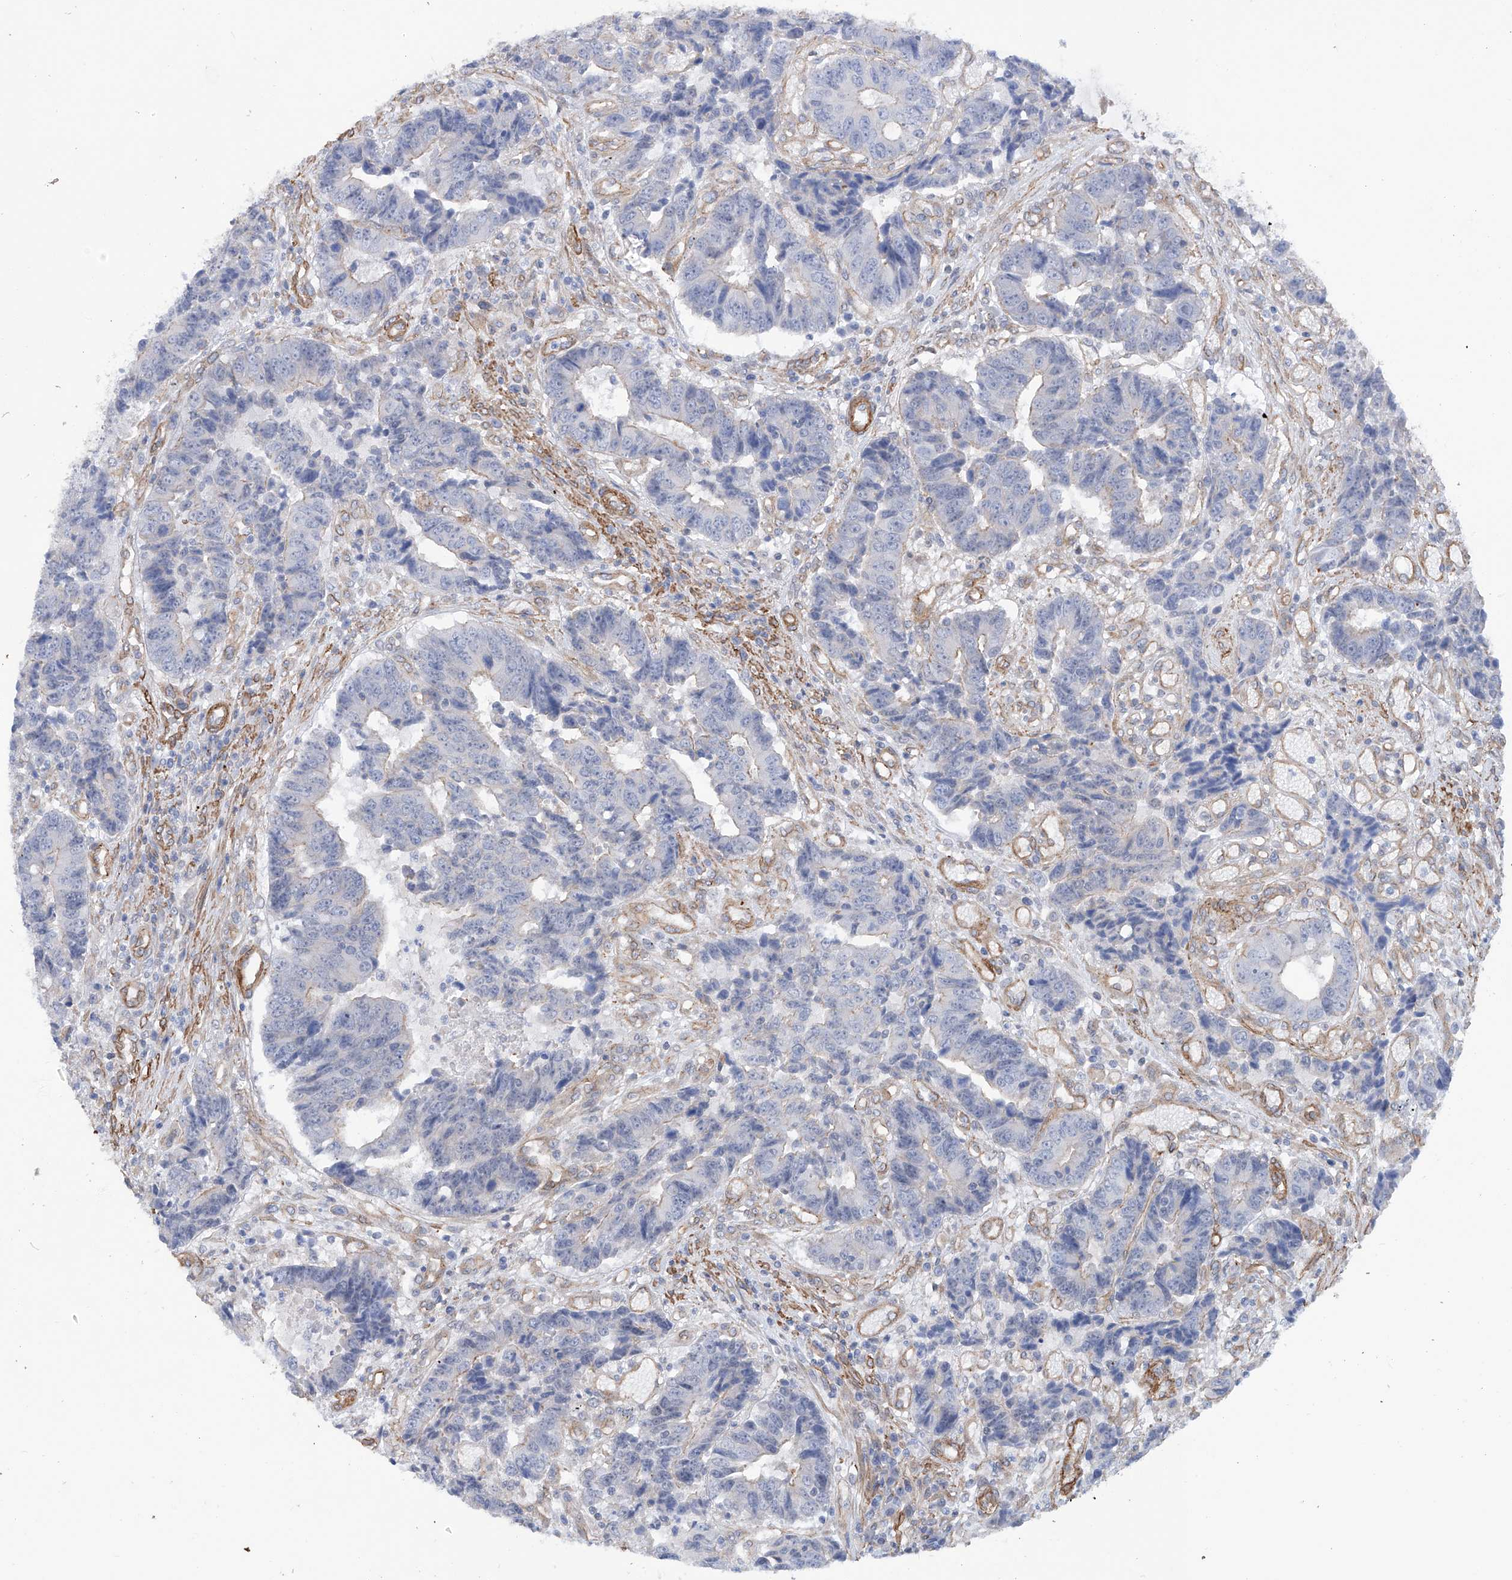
{"staining": {"intensity": "negative", "quantity": "none", "location": "none"}, "tissue": "colorectal cancer", "cell_type": "Tumor cells", "image_type": "cancer", "snomed": [{"axis": "morphology", "description": "Adenocarcinoma, NOS"}, {"axis": "topography", "description": "Rectum"}], "caption": "This is a image of immunohistochemistry staining of colorectal cancer (adenocarcinoma), which shows no expression in tumor cells.", "gene": "ZNF490", "patient": {"sex": "male", "age": 84}}